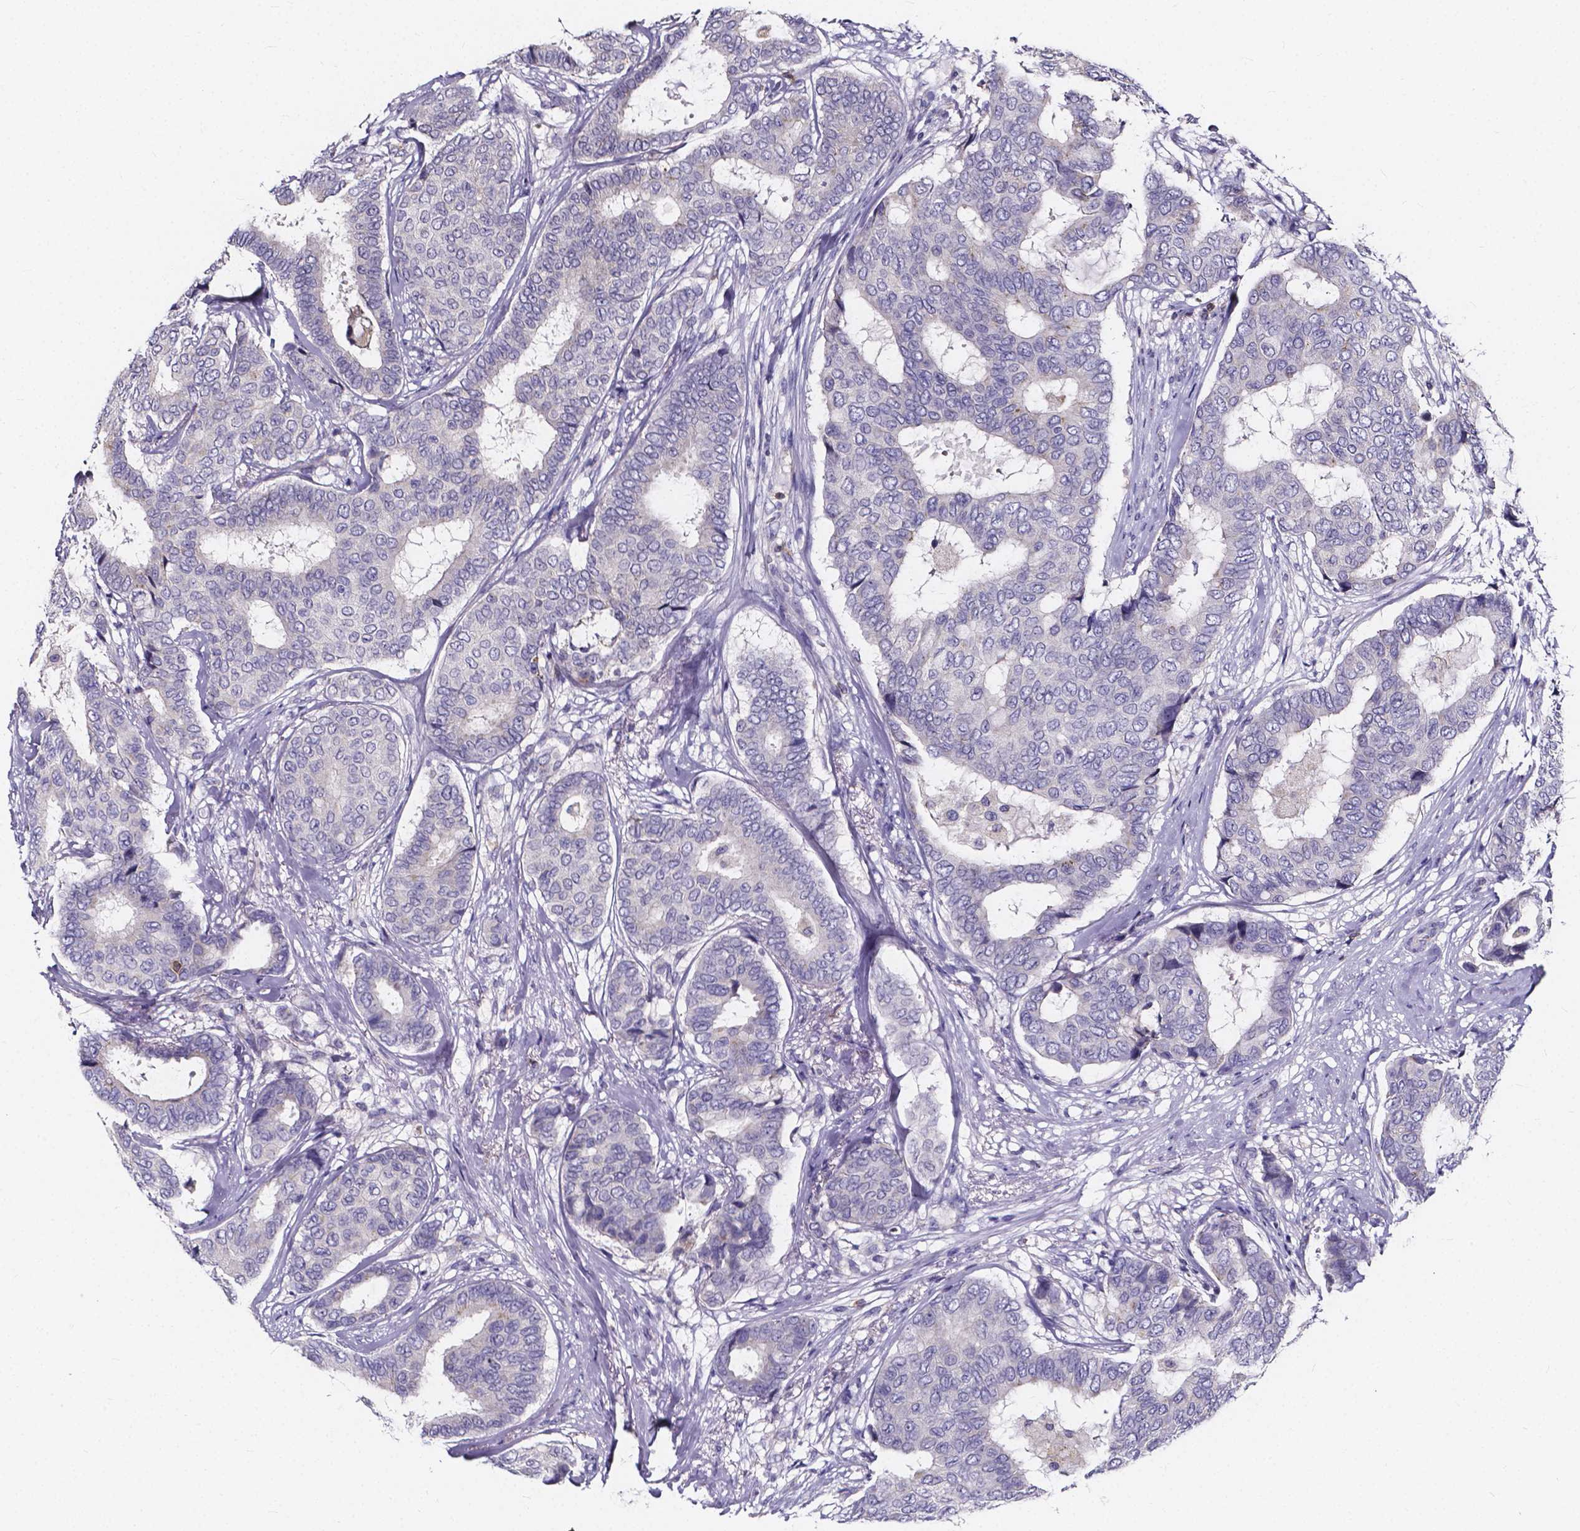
{"staining": {"intensity": "negative", "quantity": "none", "location": "none"}, "tissue": "breast cancer", "cell_type": "Tumor cells", "image_type": "cancer", "snomed": [{"axis": "morphology", "description": "Duct carcinoma"}, {"axis": "topography", "description": "Breast"}], "caption": "The micrograph reveals no staining of tumor cells in intraductal carcinoma (breast).", "gene": "THEMIS", "patient": {"sex": "female", "age": 75}}